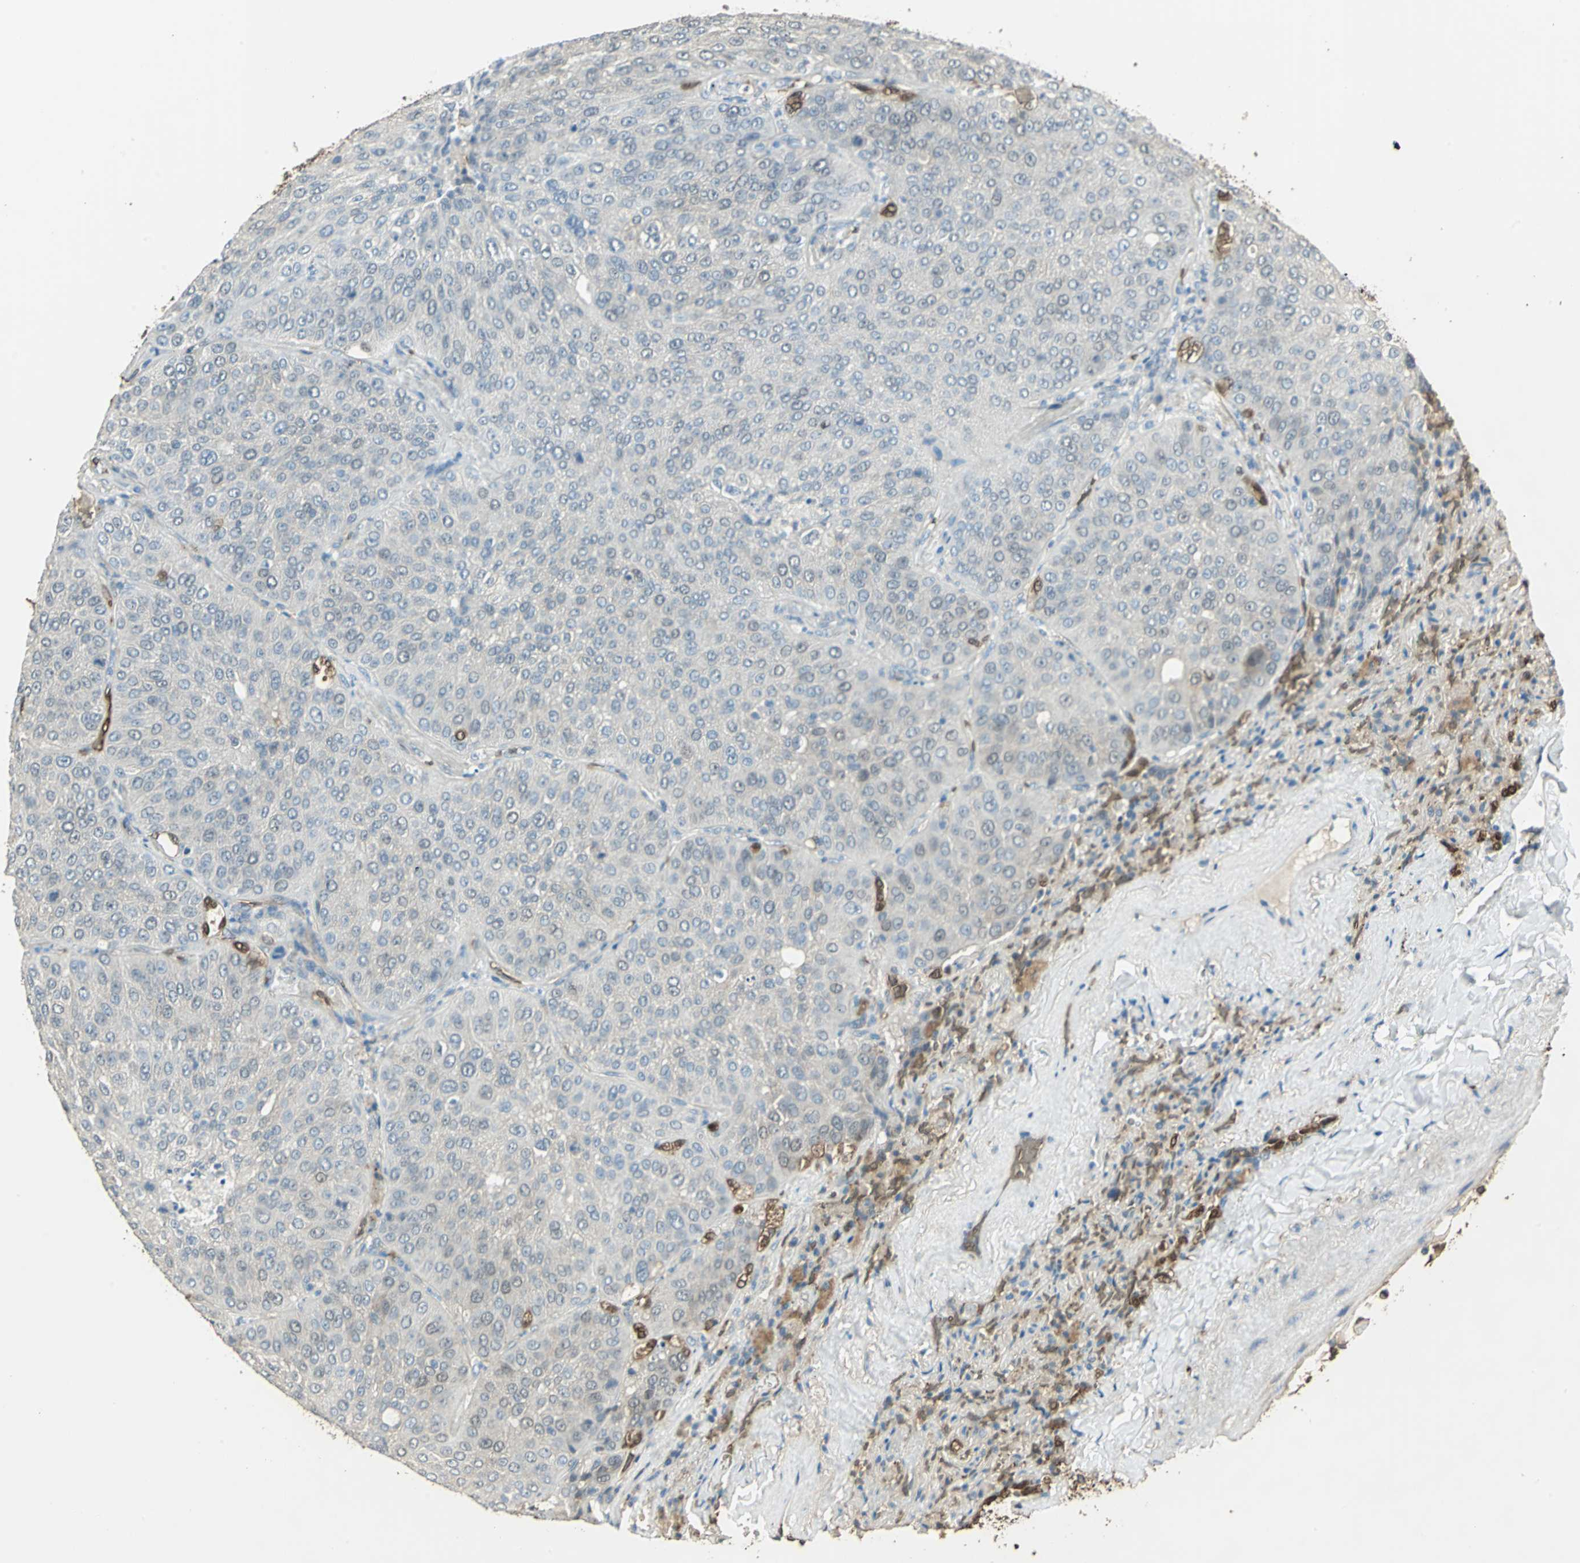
{"staining": {"intensity": "negative", "quantity": "none", "location": "none"}, "tissue": "lung cancer", "cell_type": "Tumor cells", "image_type": "cancer", "snomed": [{"axis": "morphology", "description": "Squamous cell carcinoma, NOS"}, {"axis": "topography", "description": "Lung"}], "caption": "A histopathology image of human lung squamous cell carcinoma is negative for staining in tumor cells. (Brightfield microscopy of DAB immunohistochemistry (IHC) at high magnification).", "gene": "DDAH1", "patient": {"sex": "male", "age": 54}}